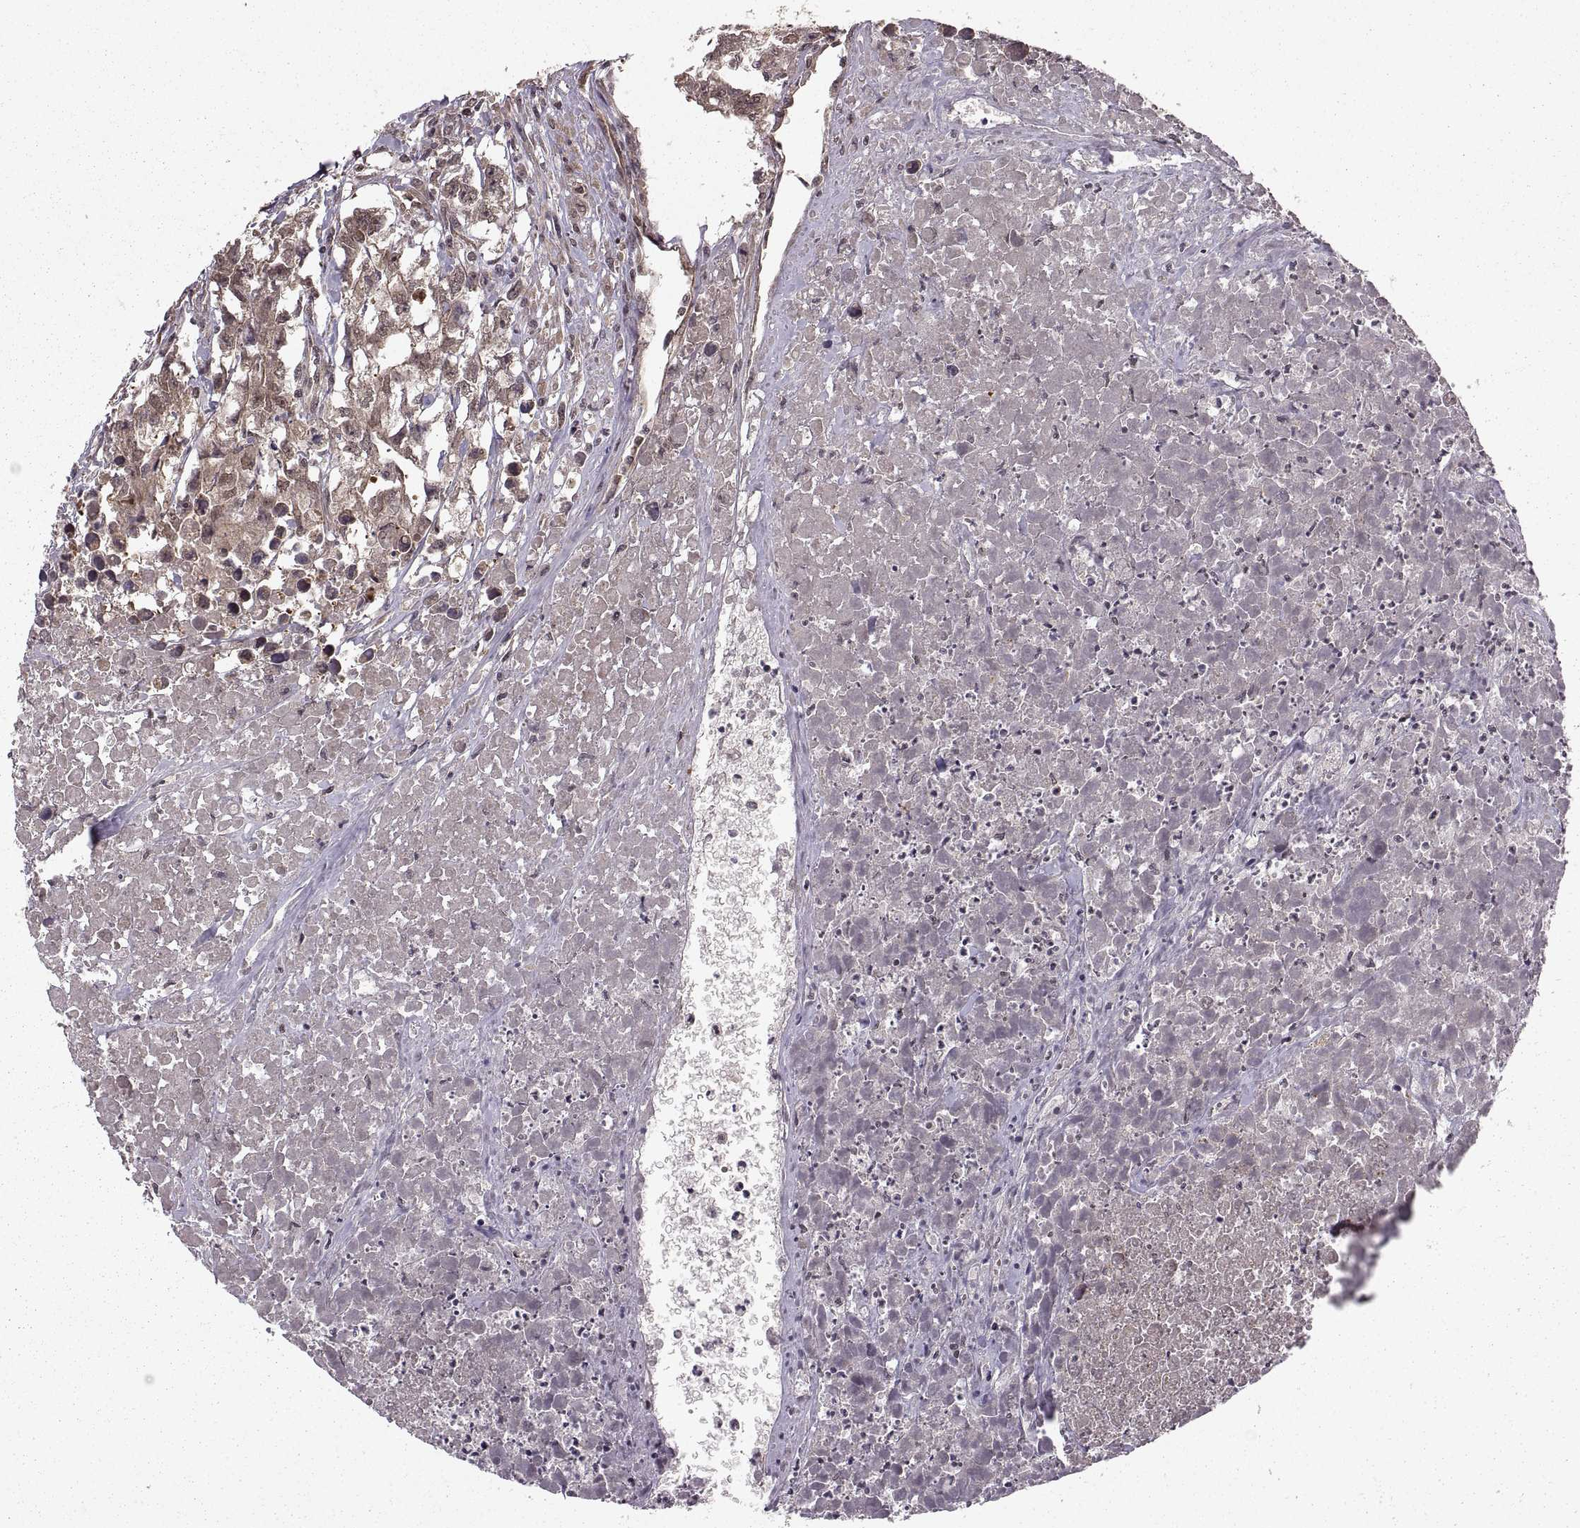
{"staining": {"intensity": "moderate", "quantity": ">75%", "location": "cytoplasmic/membranous"}, "tissue": "testis cancer", "cell_type": "Tumor cells", "image_type": "cancer", "snomed": [{"axis": "morphology", "description": "Carcinoma, Embryonal, NOS"}, {"axis": "morphology", "description": "Teratoma, malignant, NOS"}, {"axis": "topography", "description": "Testis"}], "caption": "About >75% of tumor cells in human teratoma (malignant) (testis) display moderate cytoplasmic/membranous protein positivity as visualized by brown immunohistochemical staining.", "gene": "DEDD", "patient": {"sex": "male", "age": 44}}